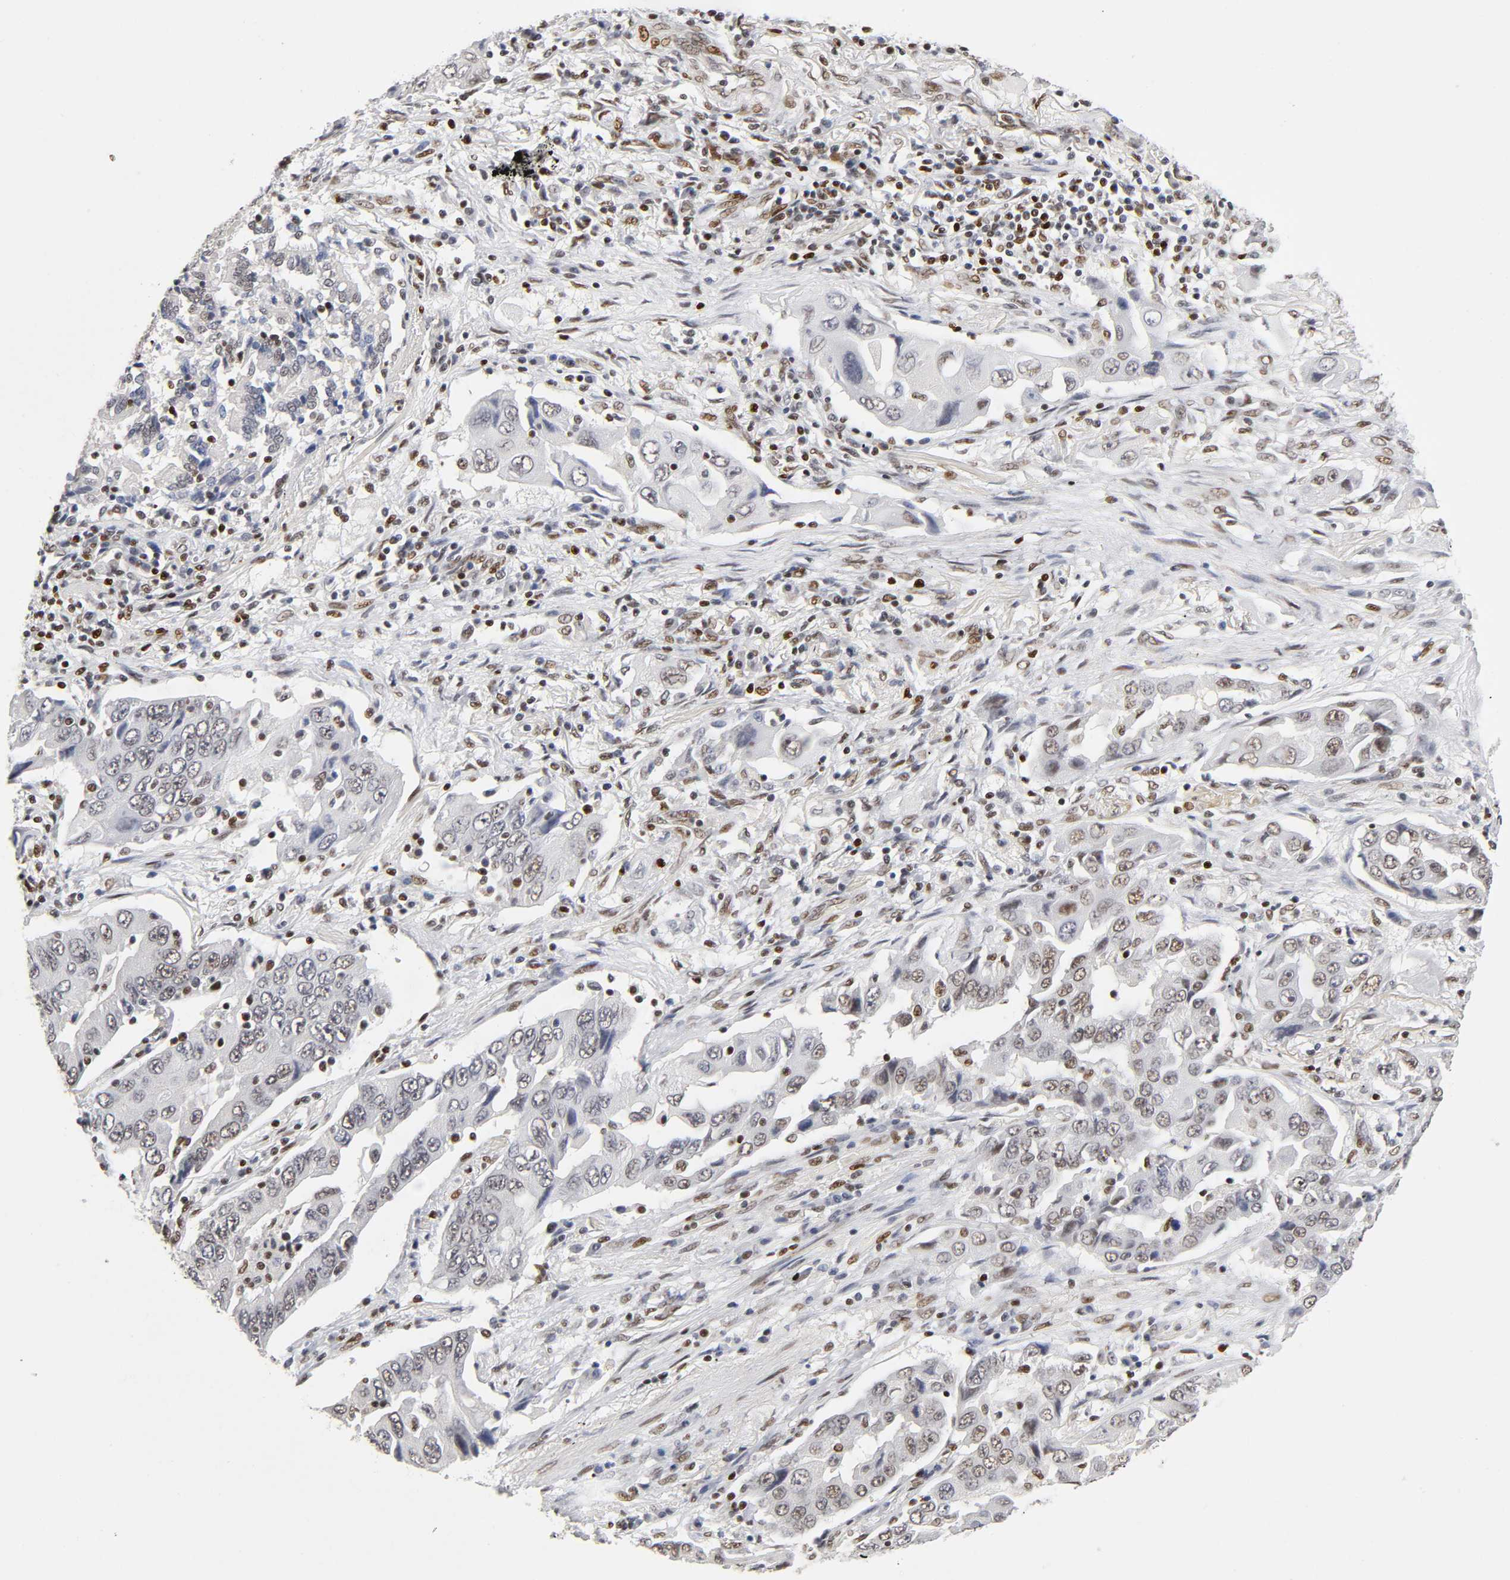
{"staining": {"intensity": "weak", "quantity": "25%-75%", "location": "nuclear"}, "tissue": "lung cancer", "cell_type": "Tumor cells", "image_type": "cancer", "snomed": [{"axis": "morphology", "description": "Adenocarcinoma, NOS"}, {"axis": "topography", "description": "Lung"}], "caption": "Approximately 25%-75% of tumor cells in lung adenocarcinoma demonstrate weak nuclear protein positivity as visualized by brown immunohistochemical staining.", "gene": "NR3C1", "patient": {"sex": "female", "age": 65}}